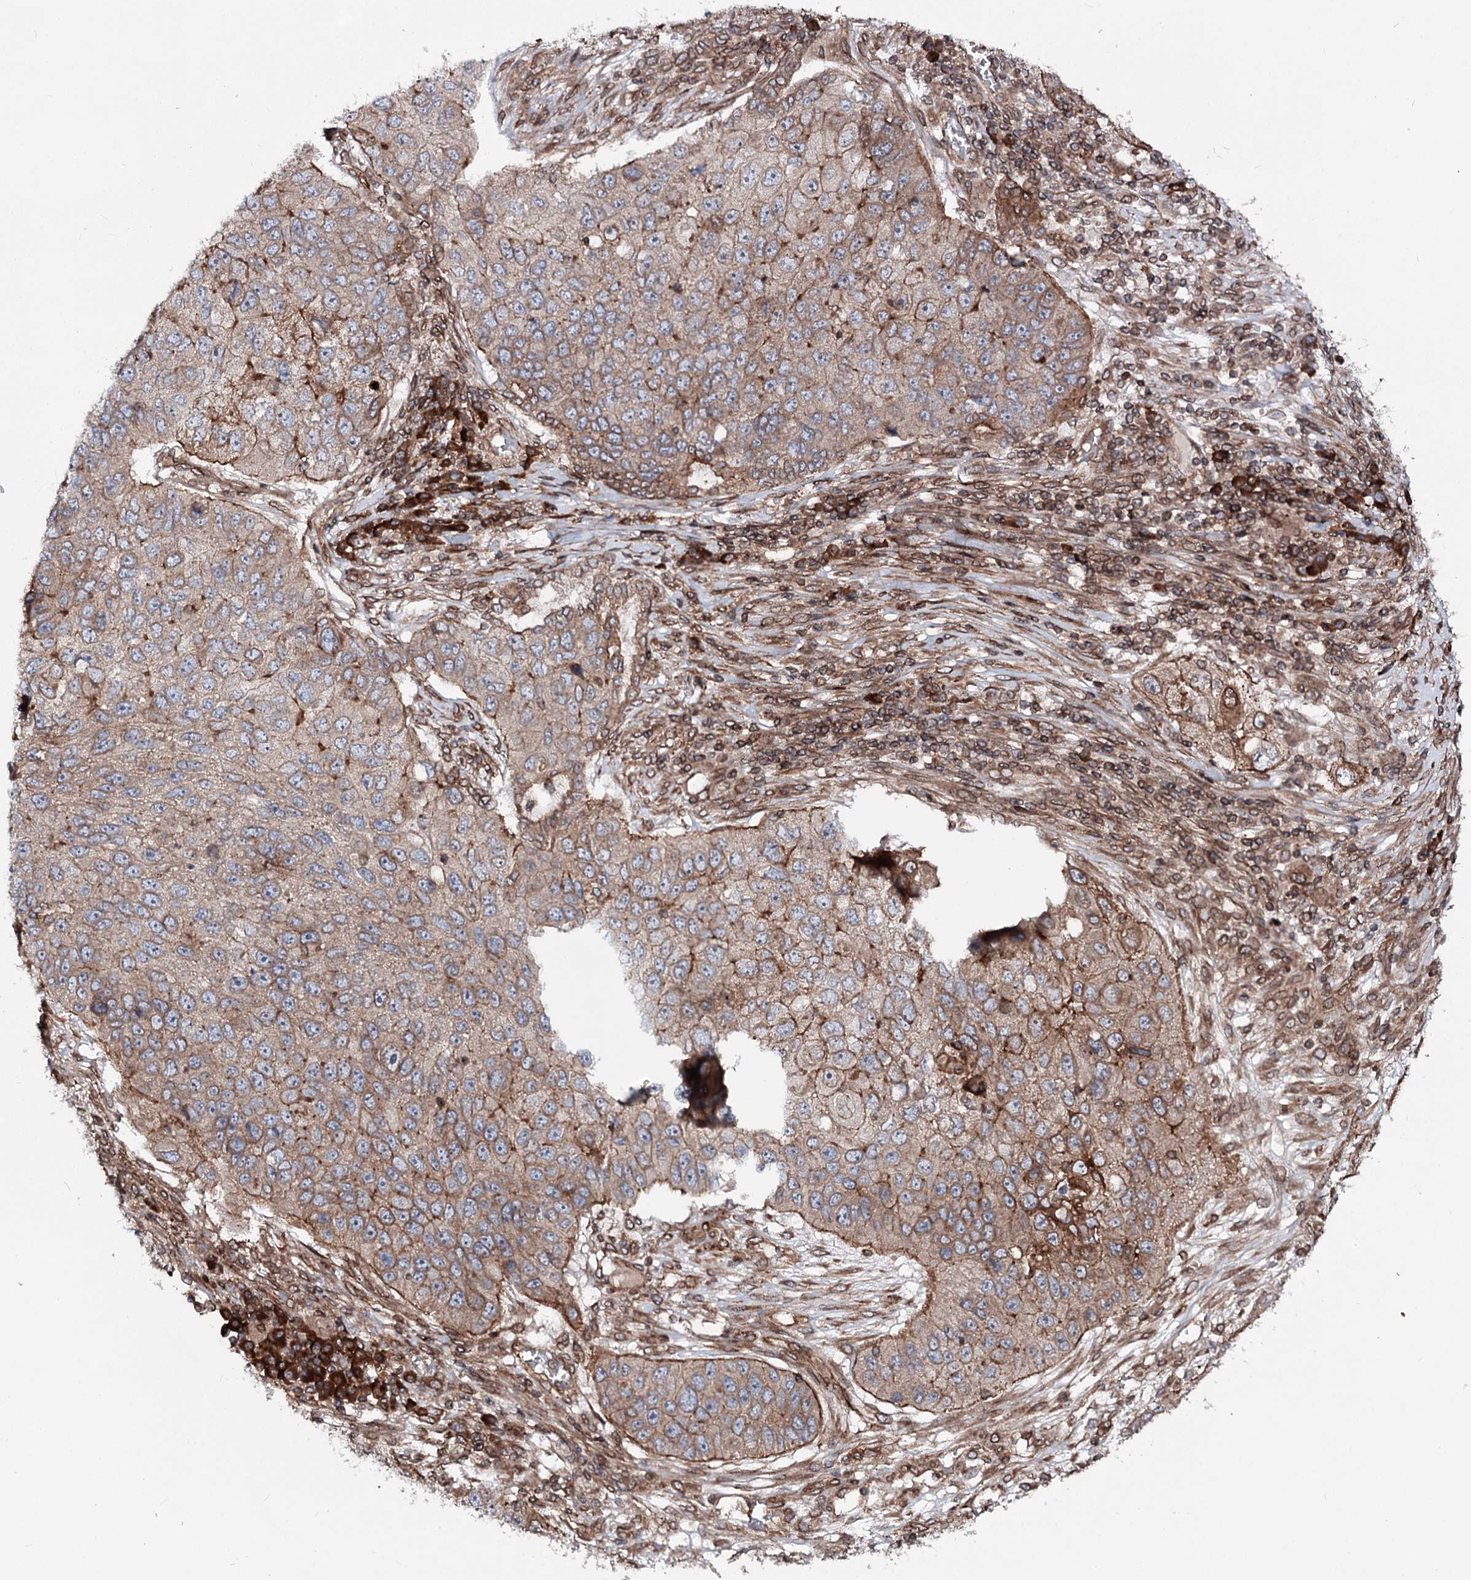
{"staining": {"intensity": "moderate", "quantity": "25%-75%", "location": "cytoplasmic/membranous"}, "tissue": "lung cancer", "cell_type": "Tumor cells", "image_type": "cancer", "snomed": [{"axis": "morphology", "description": "Squamous cell carcinoma, NOS"}, {"axis": "topography", "description": "Lung"}], "caption": "Lung cancer (squamous cell carcinoma) stained with immunohistochemistry (IHC) exhibits moderate cytoplasmic/membranous expression in about 25%-75% of tumor cells. Using DAB (3,3'-diaminobenzidine) (brown) and hematoxylin (blue) stains, captured at high magnification using brightfield microscopy.", "gene": "FGFR1OP2", "patient": {"sex": "male", "age": 61}}